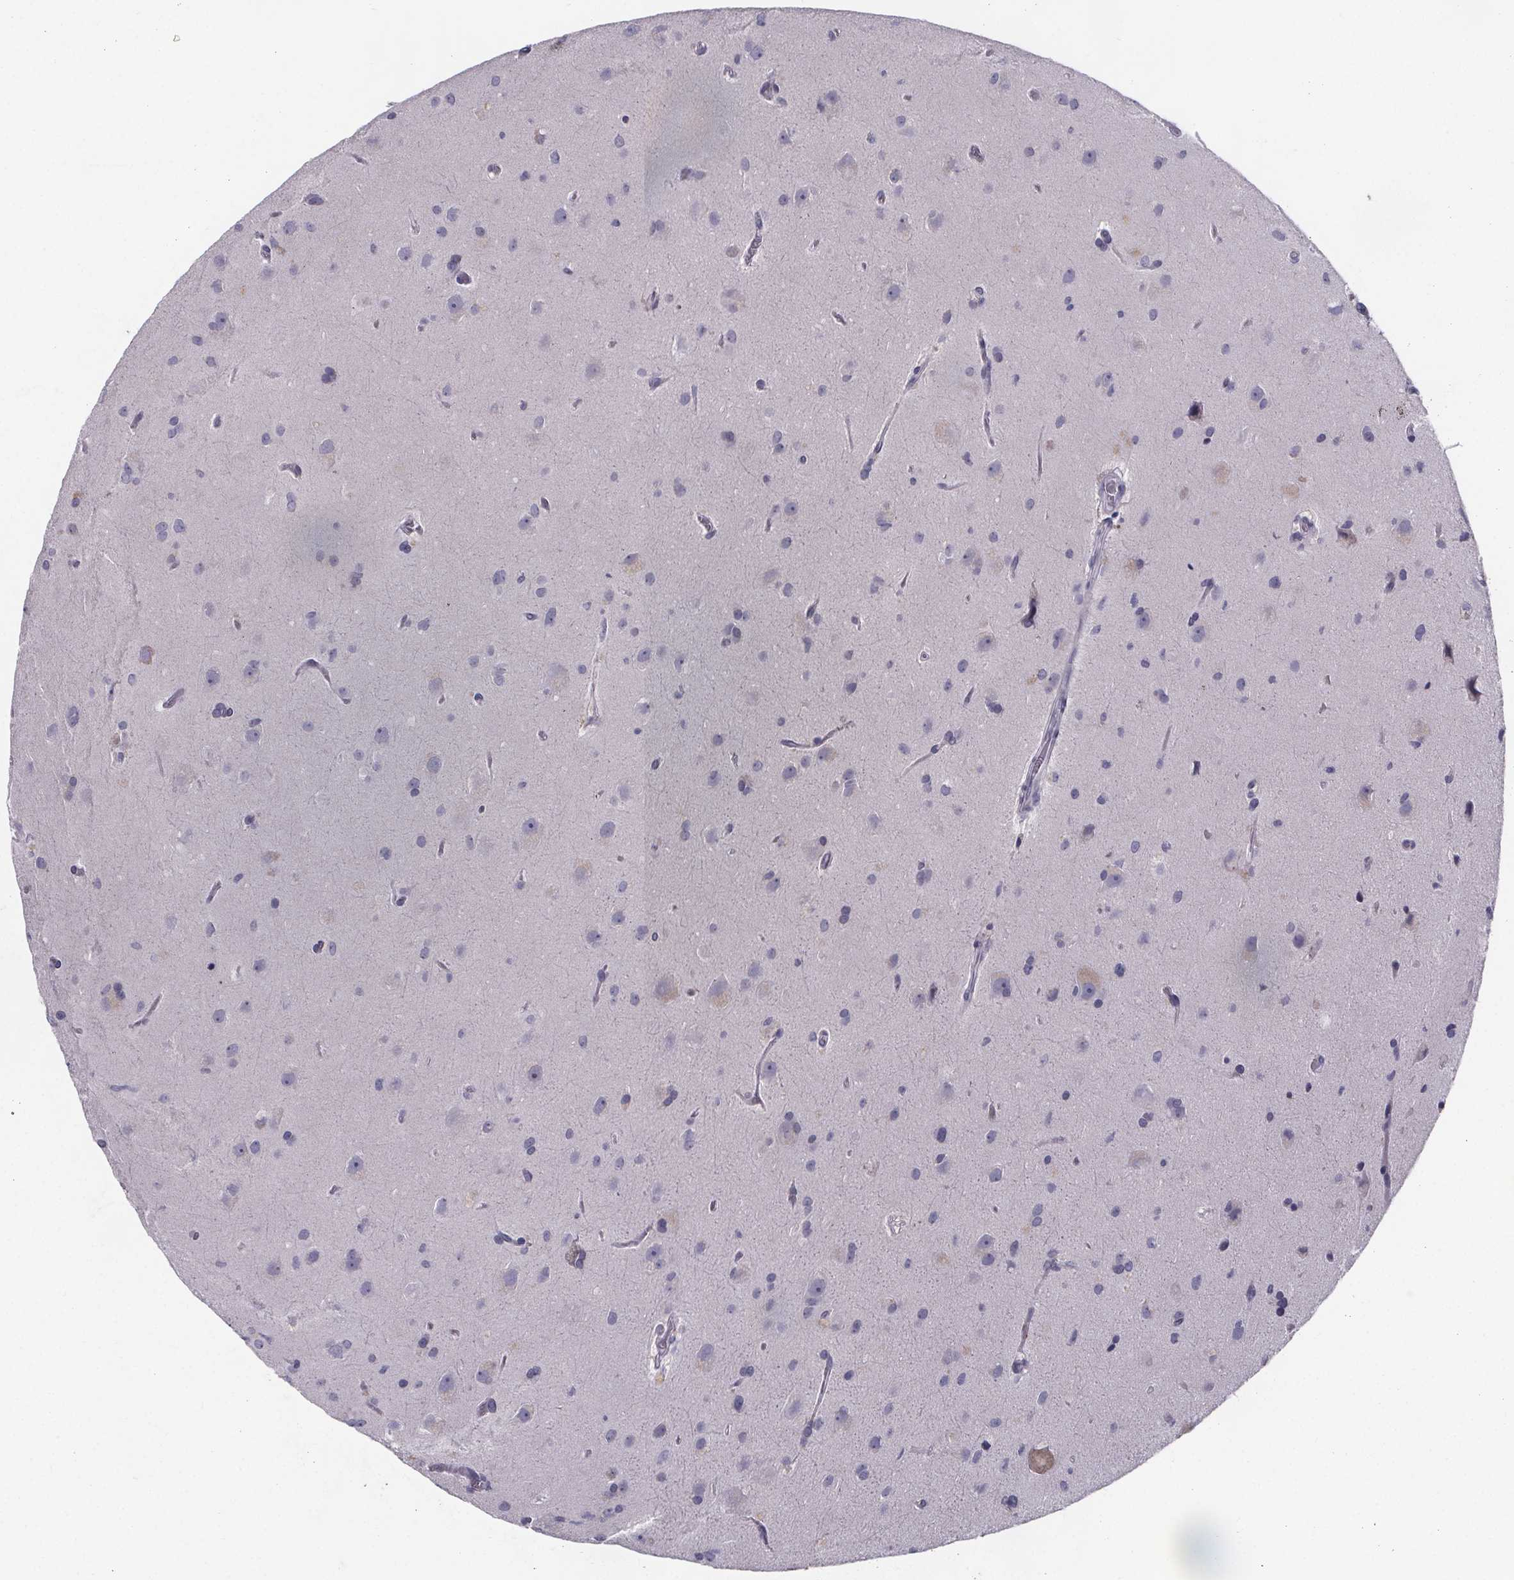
{"staining": {"intensity": "negative", "quantity": "none", "location": "none"}, "tissue": "glioma", "cell_type": "Tumor cells", "image_type": "cancer", "snomed": [{"axis": "morphology", "description": "Glioma, malignant, Low grade"}, {"axis": "topography", "description": "Brain"}], "caption": "Immunohistochemistry (IHC) histopathology image of glioma stained for a protein (brown), which exhibits no staining in tumor cells.", "gene": "PAH", "patient": {"sex": "male", "age": 58}}